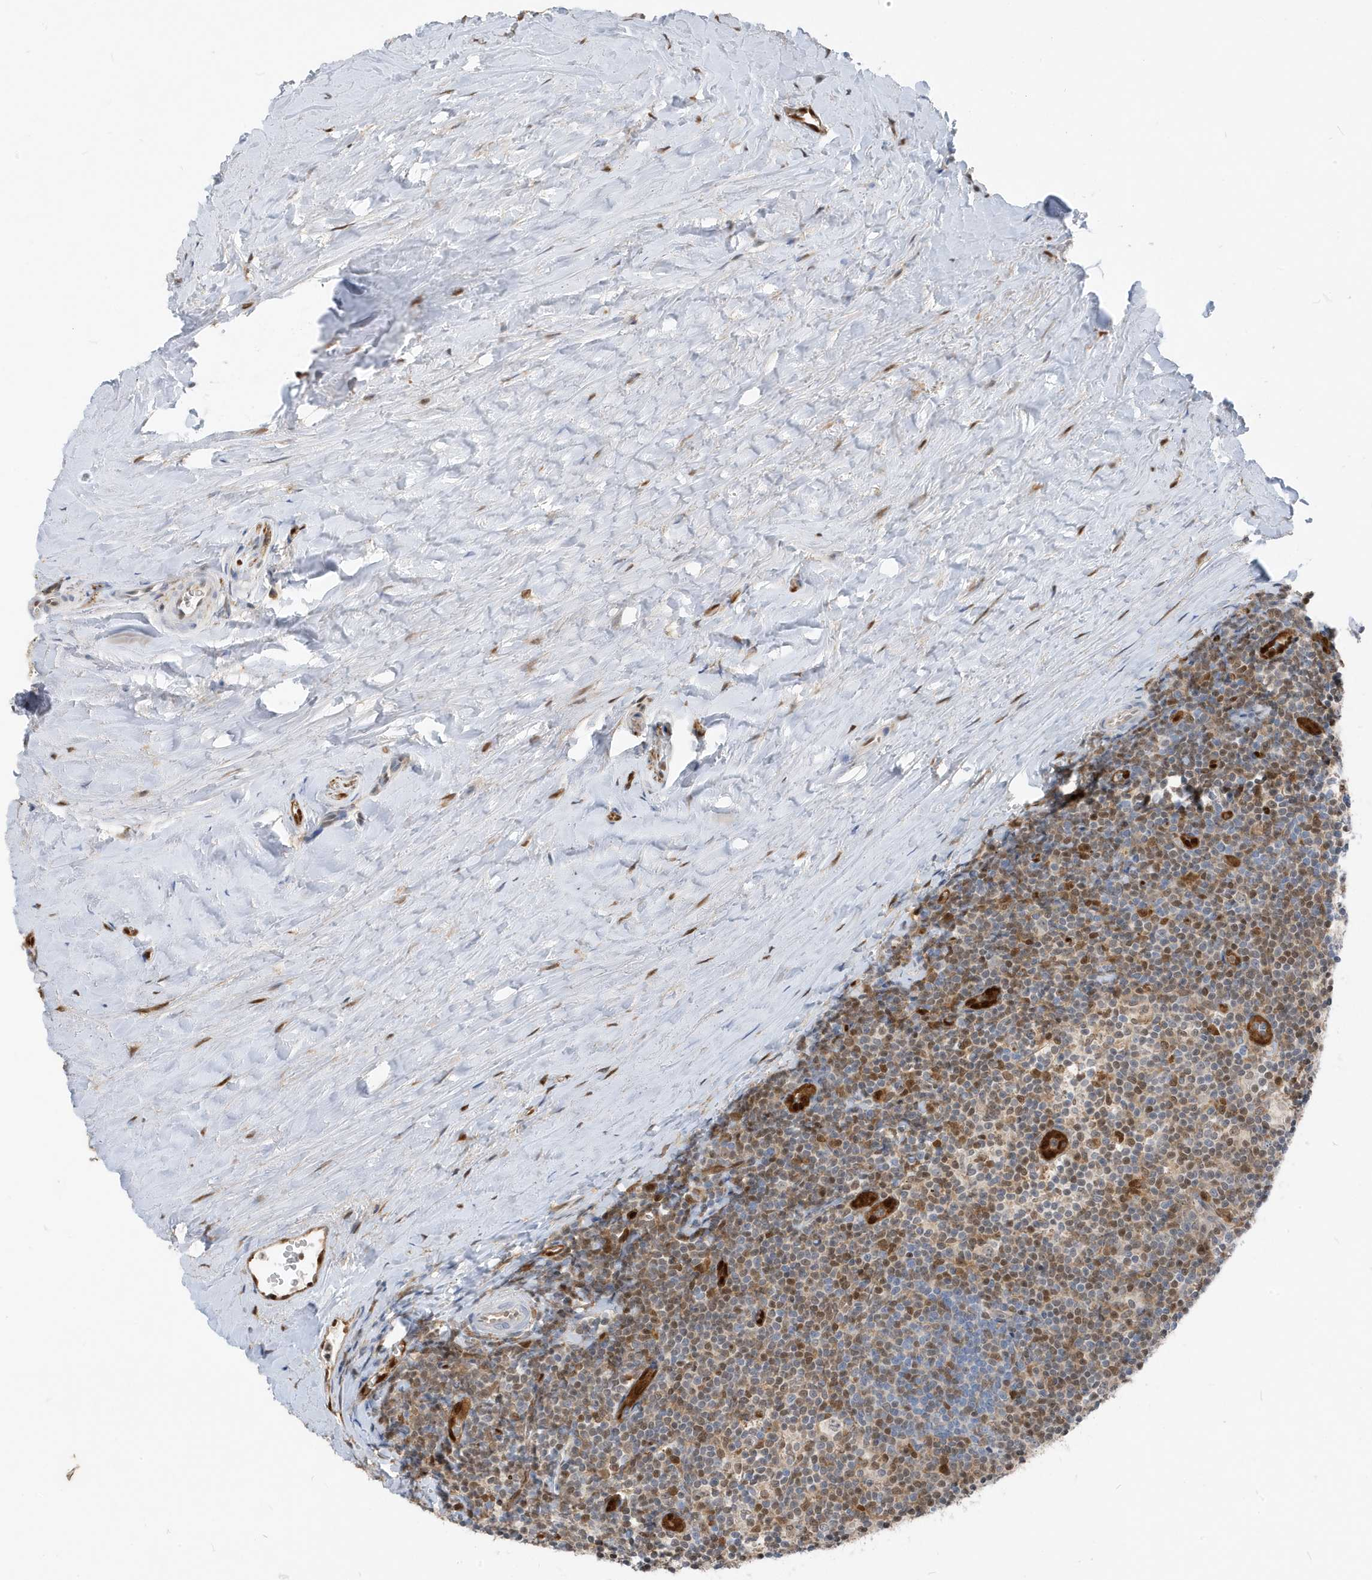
{"staining": {"intensity": "weak", "quantity": ">75%", "location": "nuclear"}, "tissue": "tonsil", "cell_type": "Germinal center cells", "image_type": "normal", "snomed": [{"axis": "morphology", "description": "Normal tissue, NOS"}, {"axis": "topography", "description": "Tonsil"}], "caption": "The image shows immunohistochemical staining of normal tonsil. There is weak nuclear staining is present in approximately >75% of germinal center cells. The staining was performed using DAB, with brown indicating positive protein expression. Nuclei are stained blue with hematoxylin.", "gene": "NCOA7", "patient": {"sex": "male", "age": 27}}